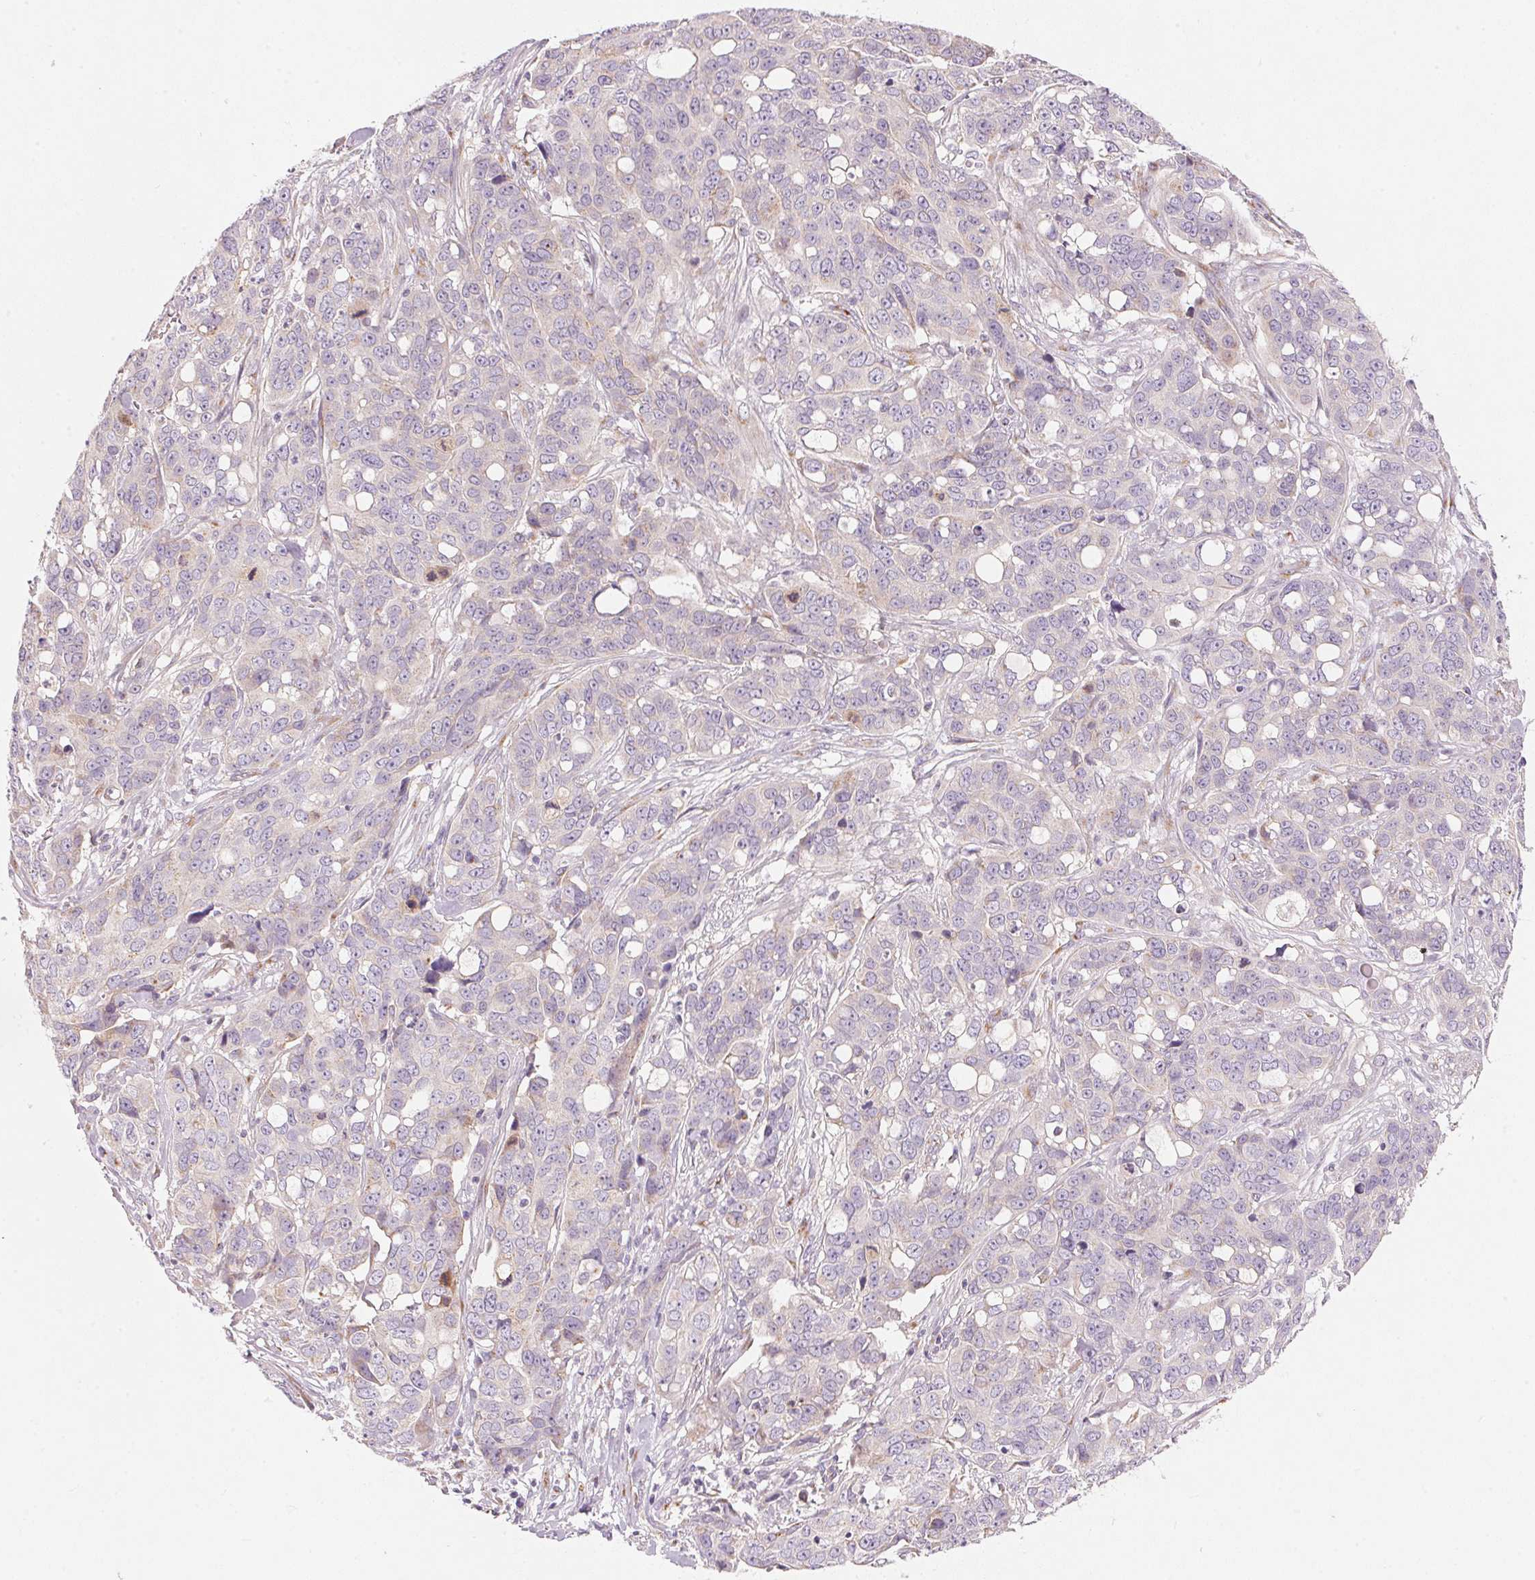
{"staining": {"intensity": "negative", "quantity": "none", "location": "none"}, "tissue": "ovarian cancer", "cell_type": "Tumor cells", "image_type": "cancer", "snomed": [{"axis": "morphology", "description": "Carcinoma, endometroid"}, {"axis": "topography", "description": "Ovary"}], "caption": "Immunohistochemistry image of neoplastic tissue: human ovarian cancer stained with DAB displays no significant protein staining in tumor cells. (DAB (3,3'-diaminobenzidine) immunohistochemistry visualized using brightfield microscopy, high magnification).", "gene": "DRAM2", "patient": {"sex": "female", "age": 78}}